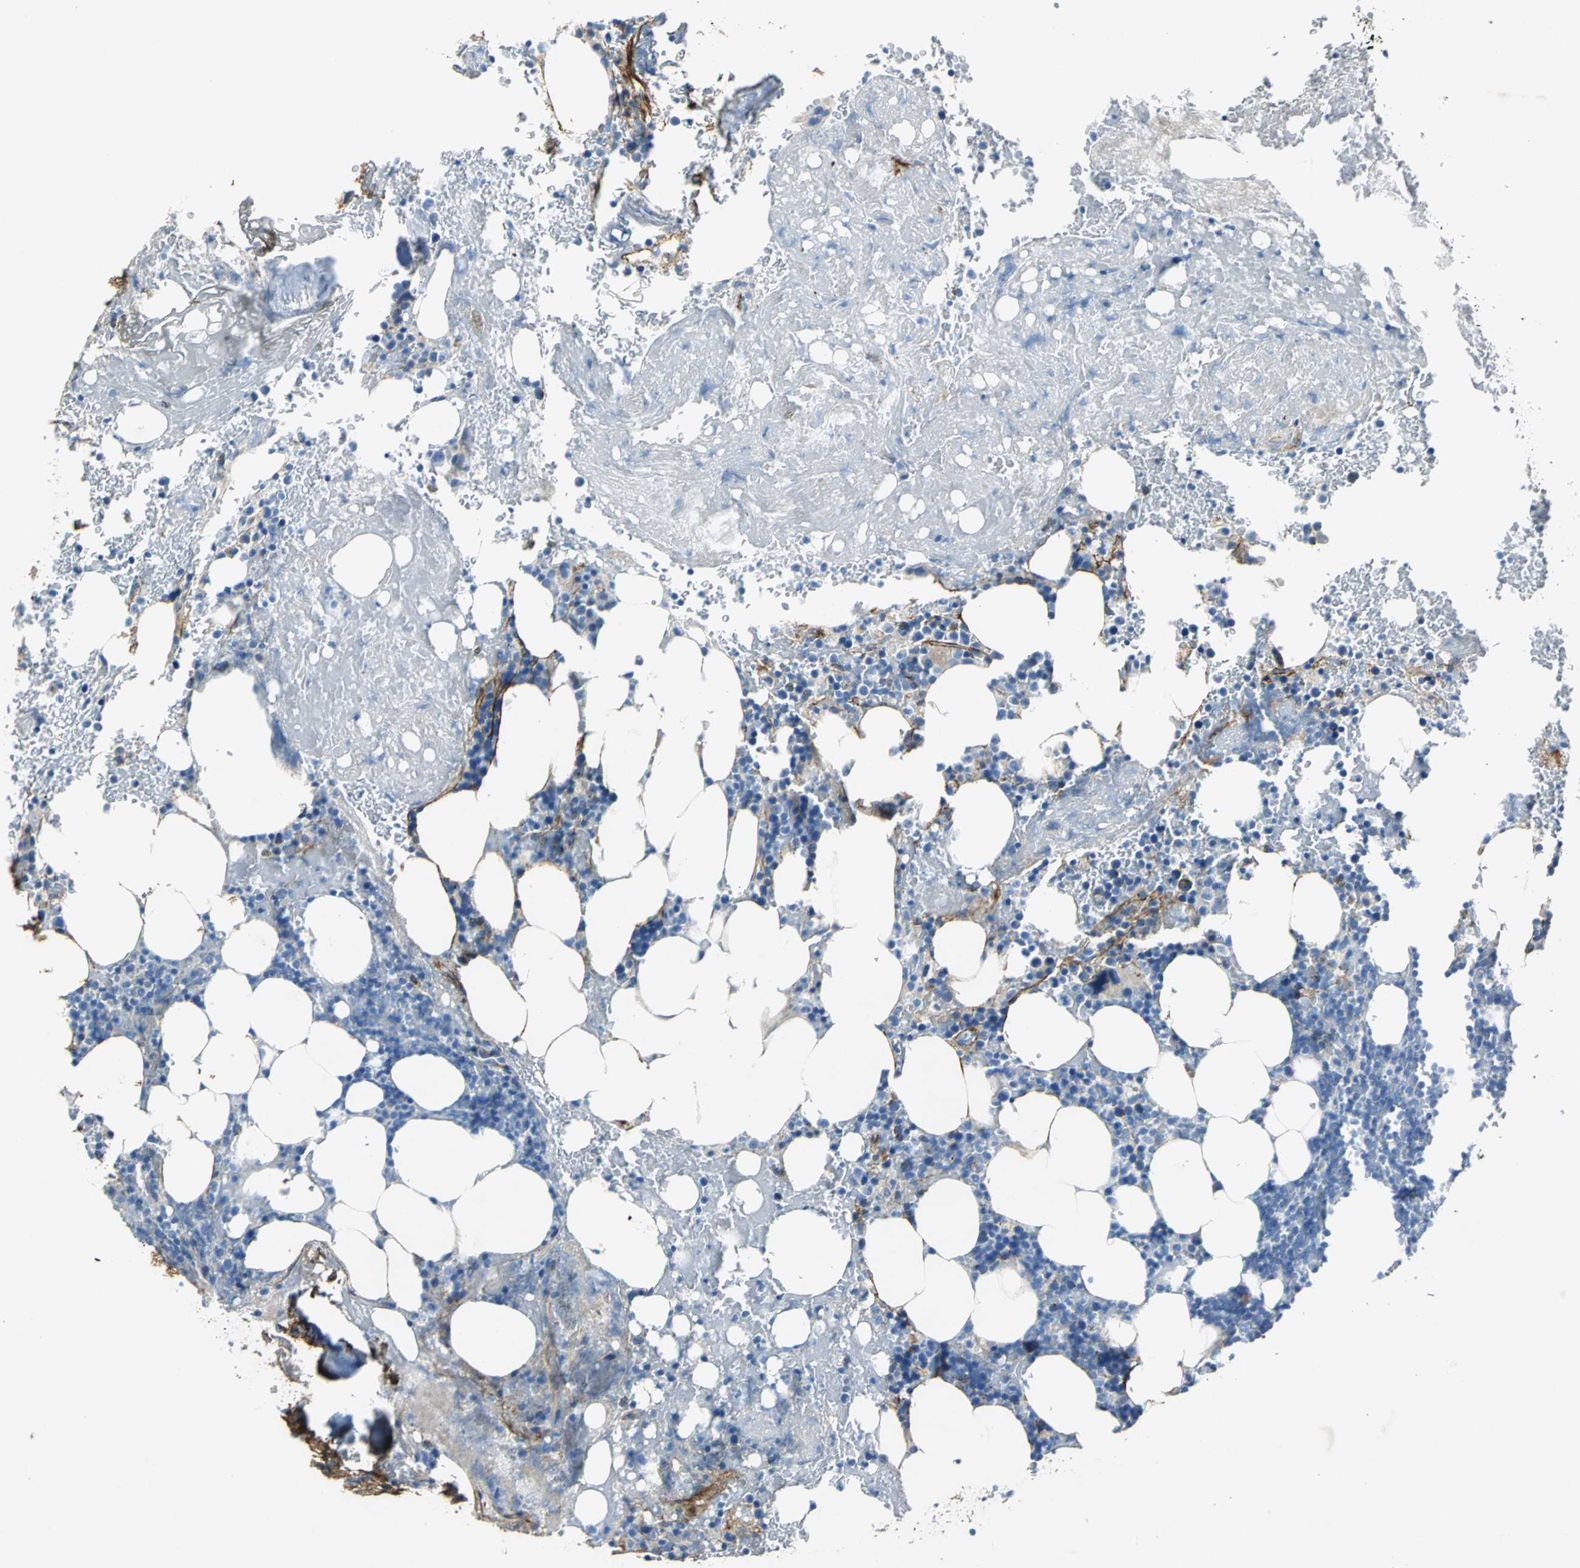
{"staining": {"intensity": "negative", "quantity": "none", "location": "none"}, "tissue": "bone marrow", "cell_type": "Hematopoietic cells", "image_type": "normal", "snomed": [{"axis": "morphology", "description": "Normal tissue, NOS"}, {"axis": "topography", "description": "Bone marrow"}], "caption": "Photomicrograph shows no protein staining in hematopoietic cells of normal bone marrow.", "gene": "EFNB3", "patient": {"sex": "female", "age": 73}}